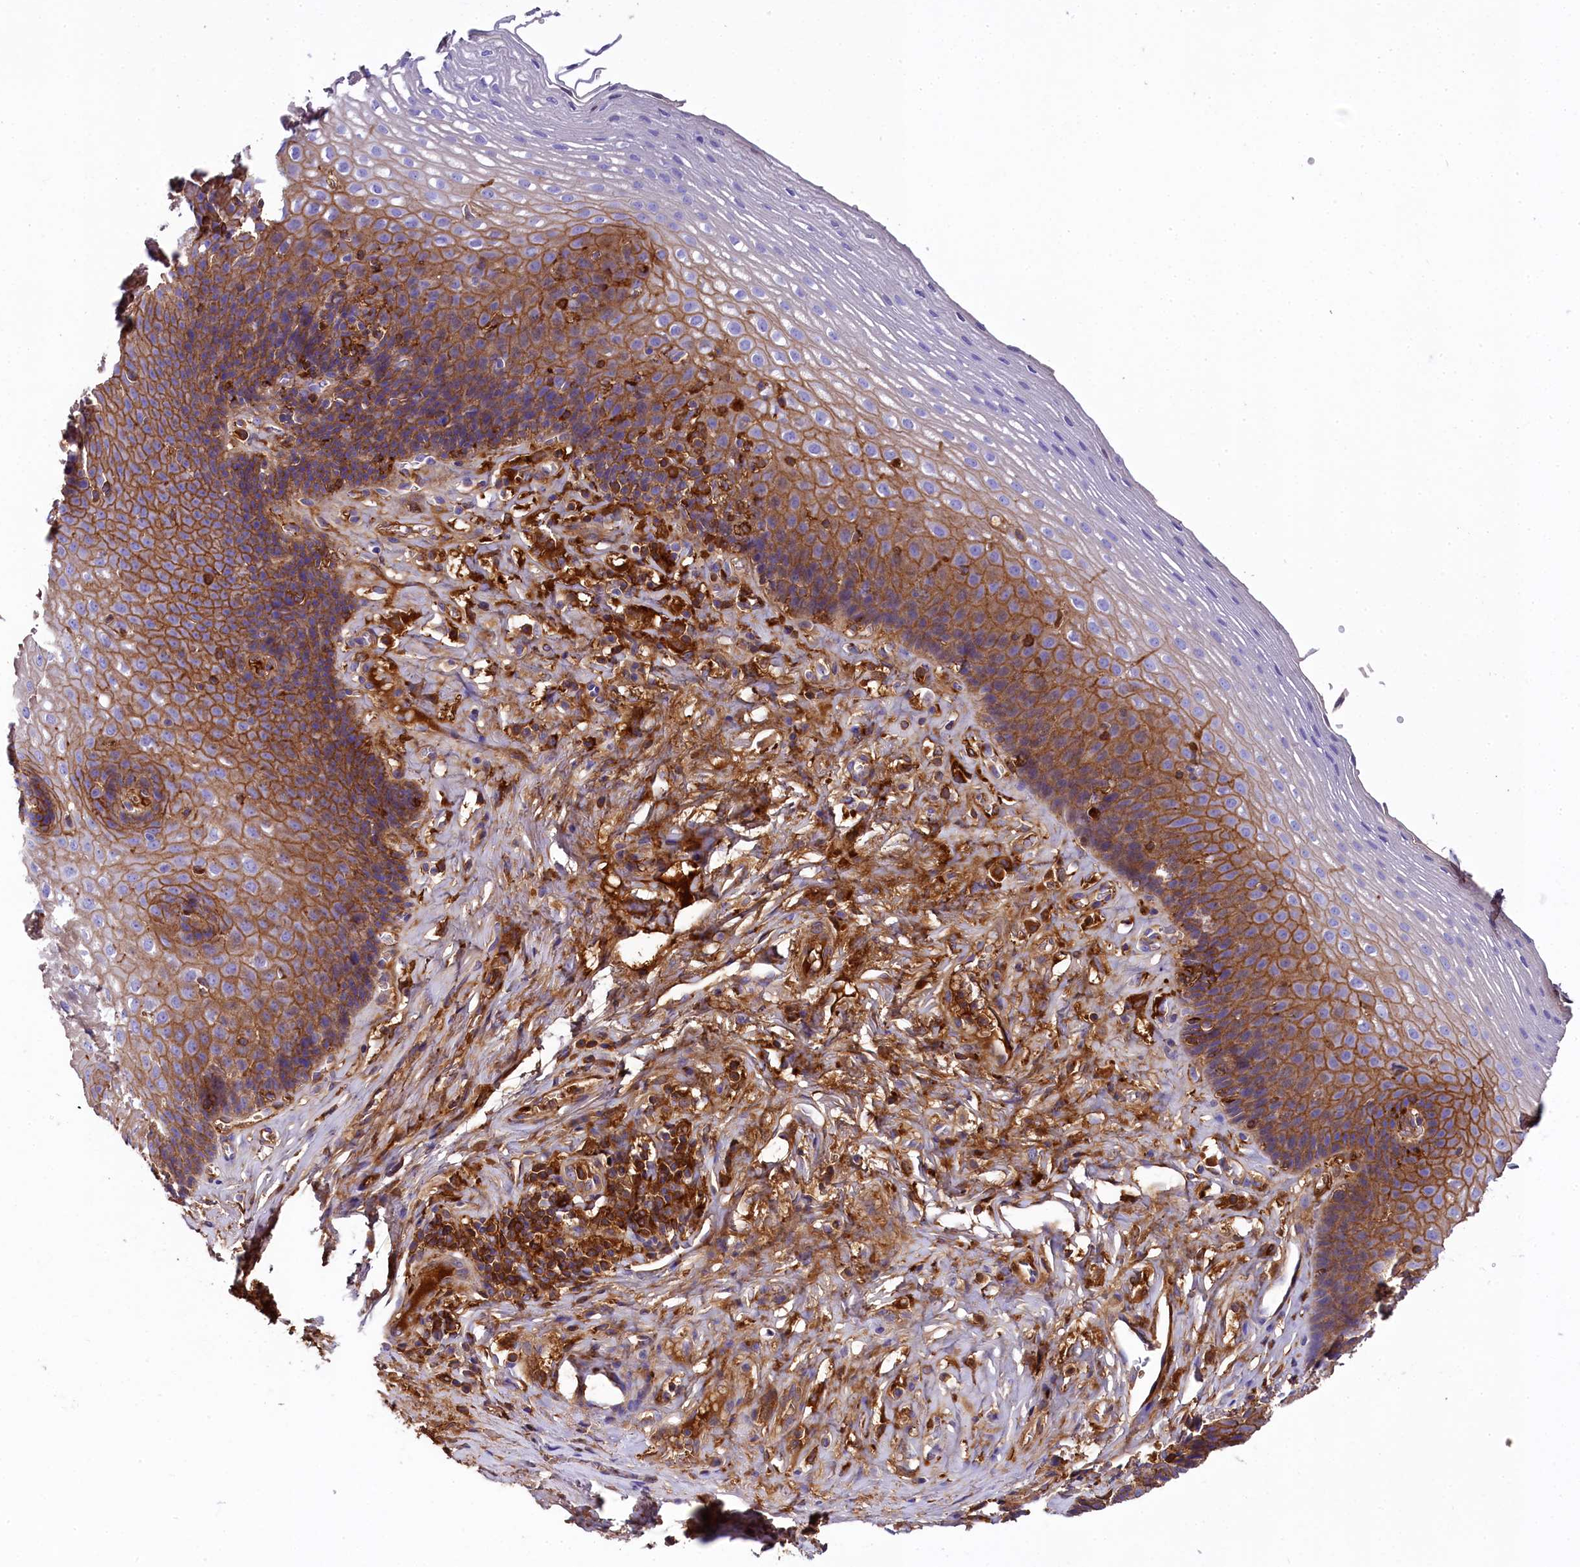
{"staining": {"intensity": "strong", "quantity": "25%-75%", "location": "cytoplasmic/membranous"}, "tissue": "esophagus", "cell_type": "Squamous epithelial cells", "image_type": "normal", "snomed": [{"axis": "morphology", "description": "Normal tissue, NOS"}, {"axis": "topography", "description": "Esophagus"}], "caption": "Immunohistochemistry (IHC) (DAB (3,3'-diaminobenzidine)) staining of benign human esophagus exhibits strong cytoplasmic/membranous protein positivity in about 25%-75% of squamous epithelial cells.", "gene": "SOD3", "patient": {"sex": "female", "age": 66}}